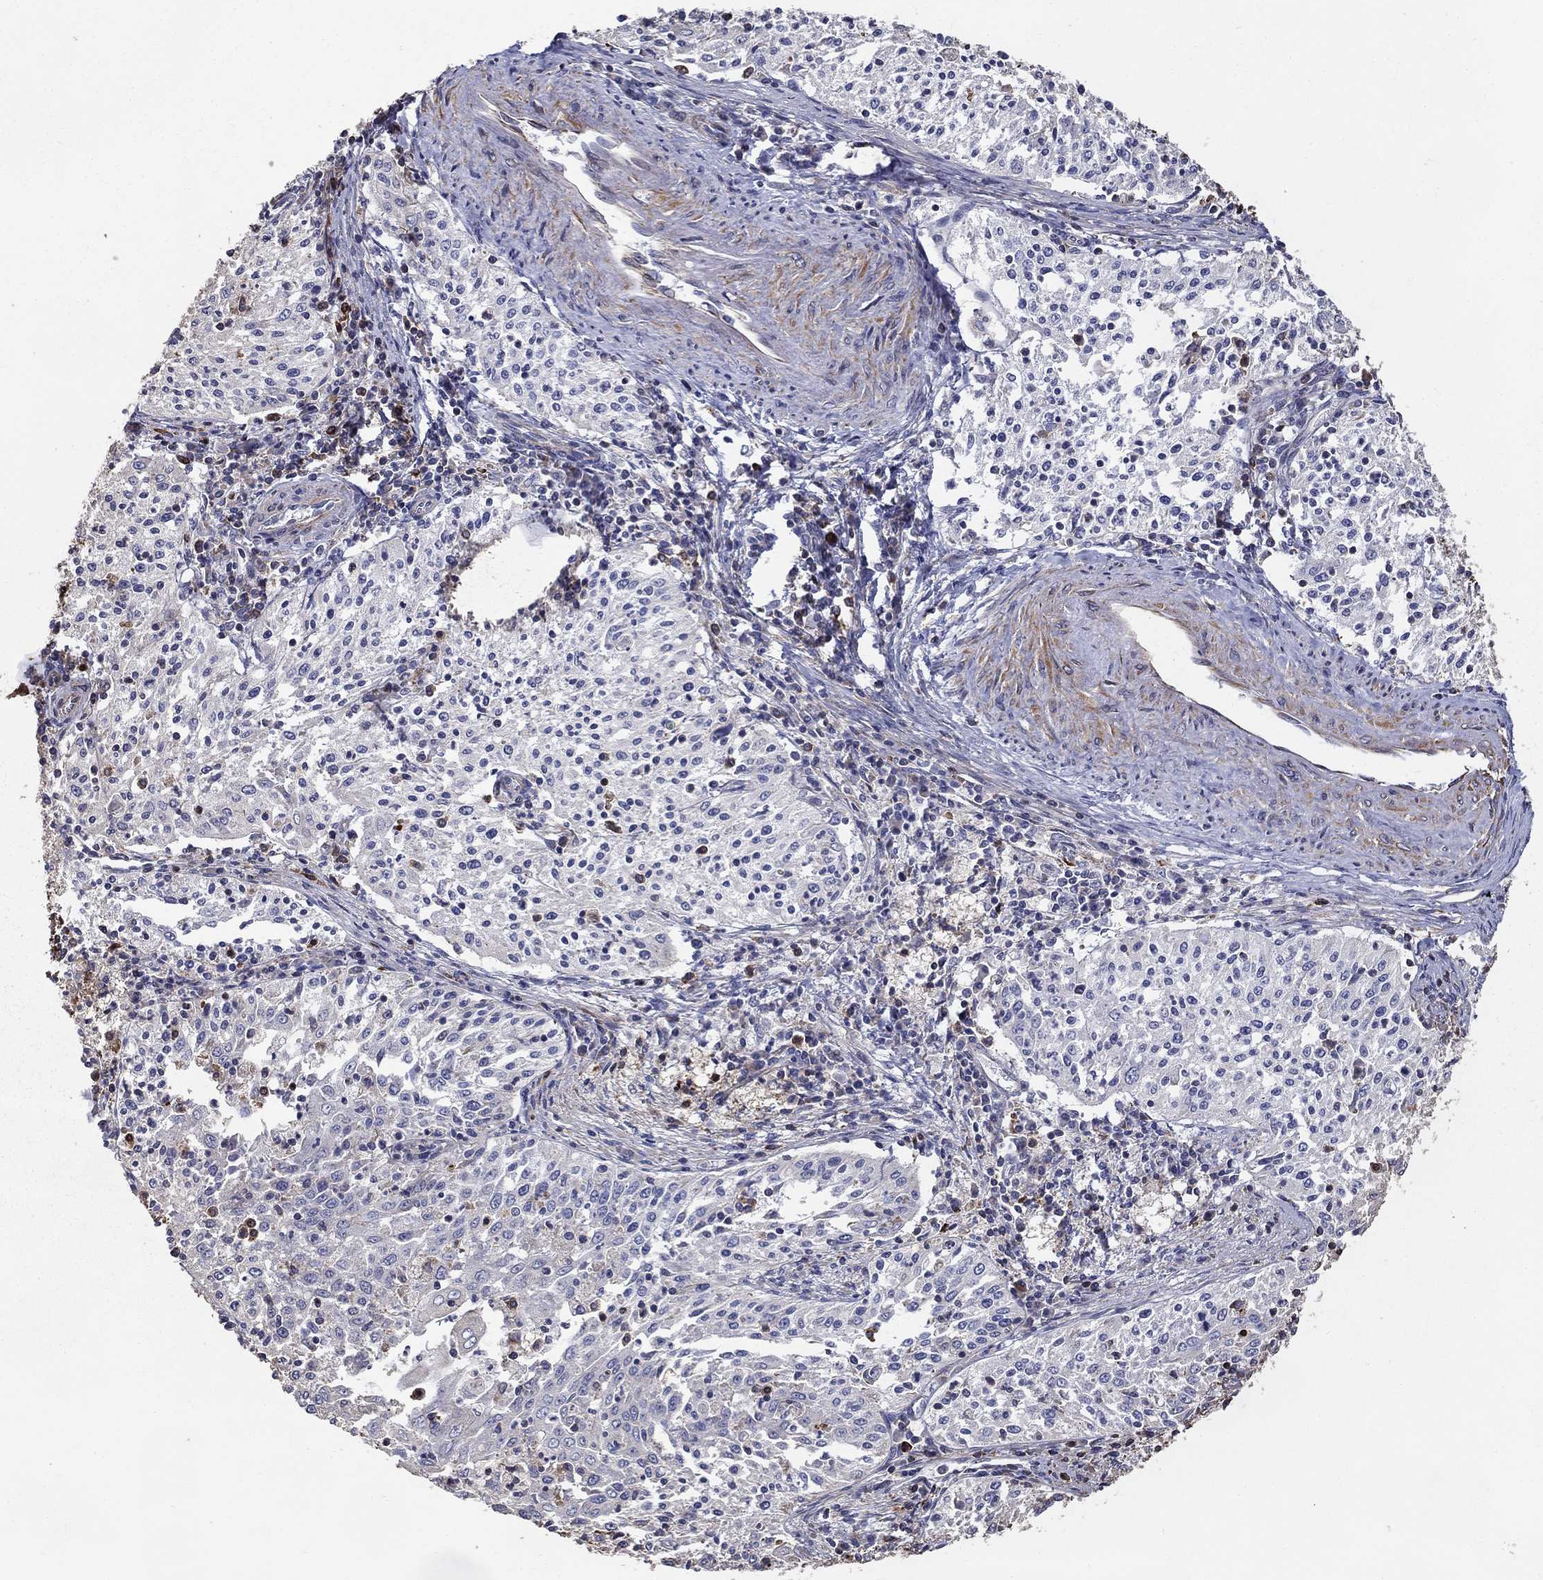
{"staining": {"intensity": "weak", "quantity": "<25%", "location": "cytoplasmic/membranous"}, "tissue": "cervical cancer", "cell_type": "Tumor cells", "image_type": "cancer", "snomed": [{"axis": "morphology", "description": "Squamous cell carcinoma, NOS"}, {"axis": "topography", "description": "Cervix"}], "caption": "Immunohistochemistry (IHC) micrograph of neoplastic tissue: human cervical squamous cell carcinoma stained with DAB reveals no significant protein staining in tumor cells.", "gene": "NPHP1", "patient": {"sex": "female", "age": 41}}